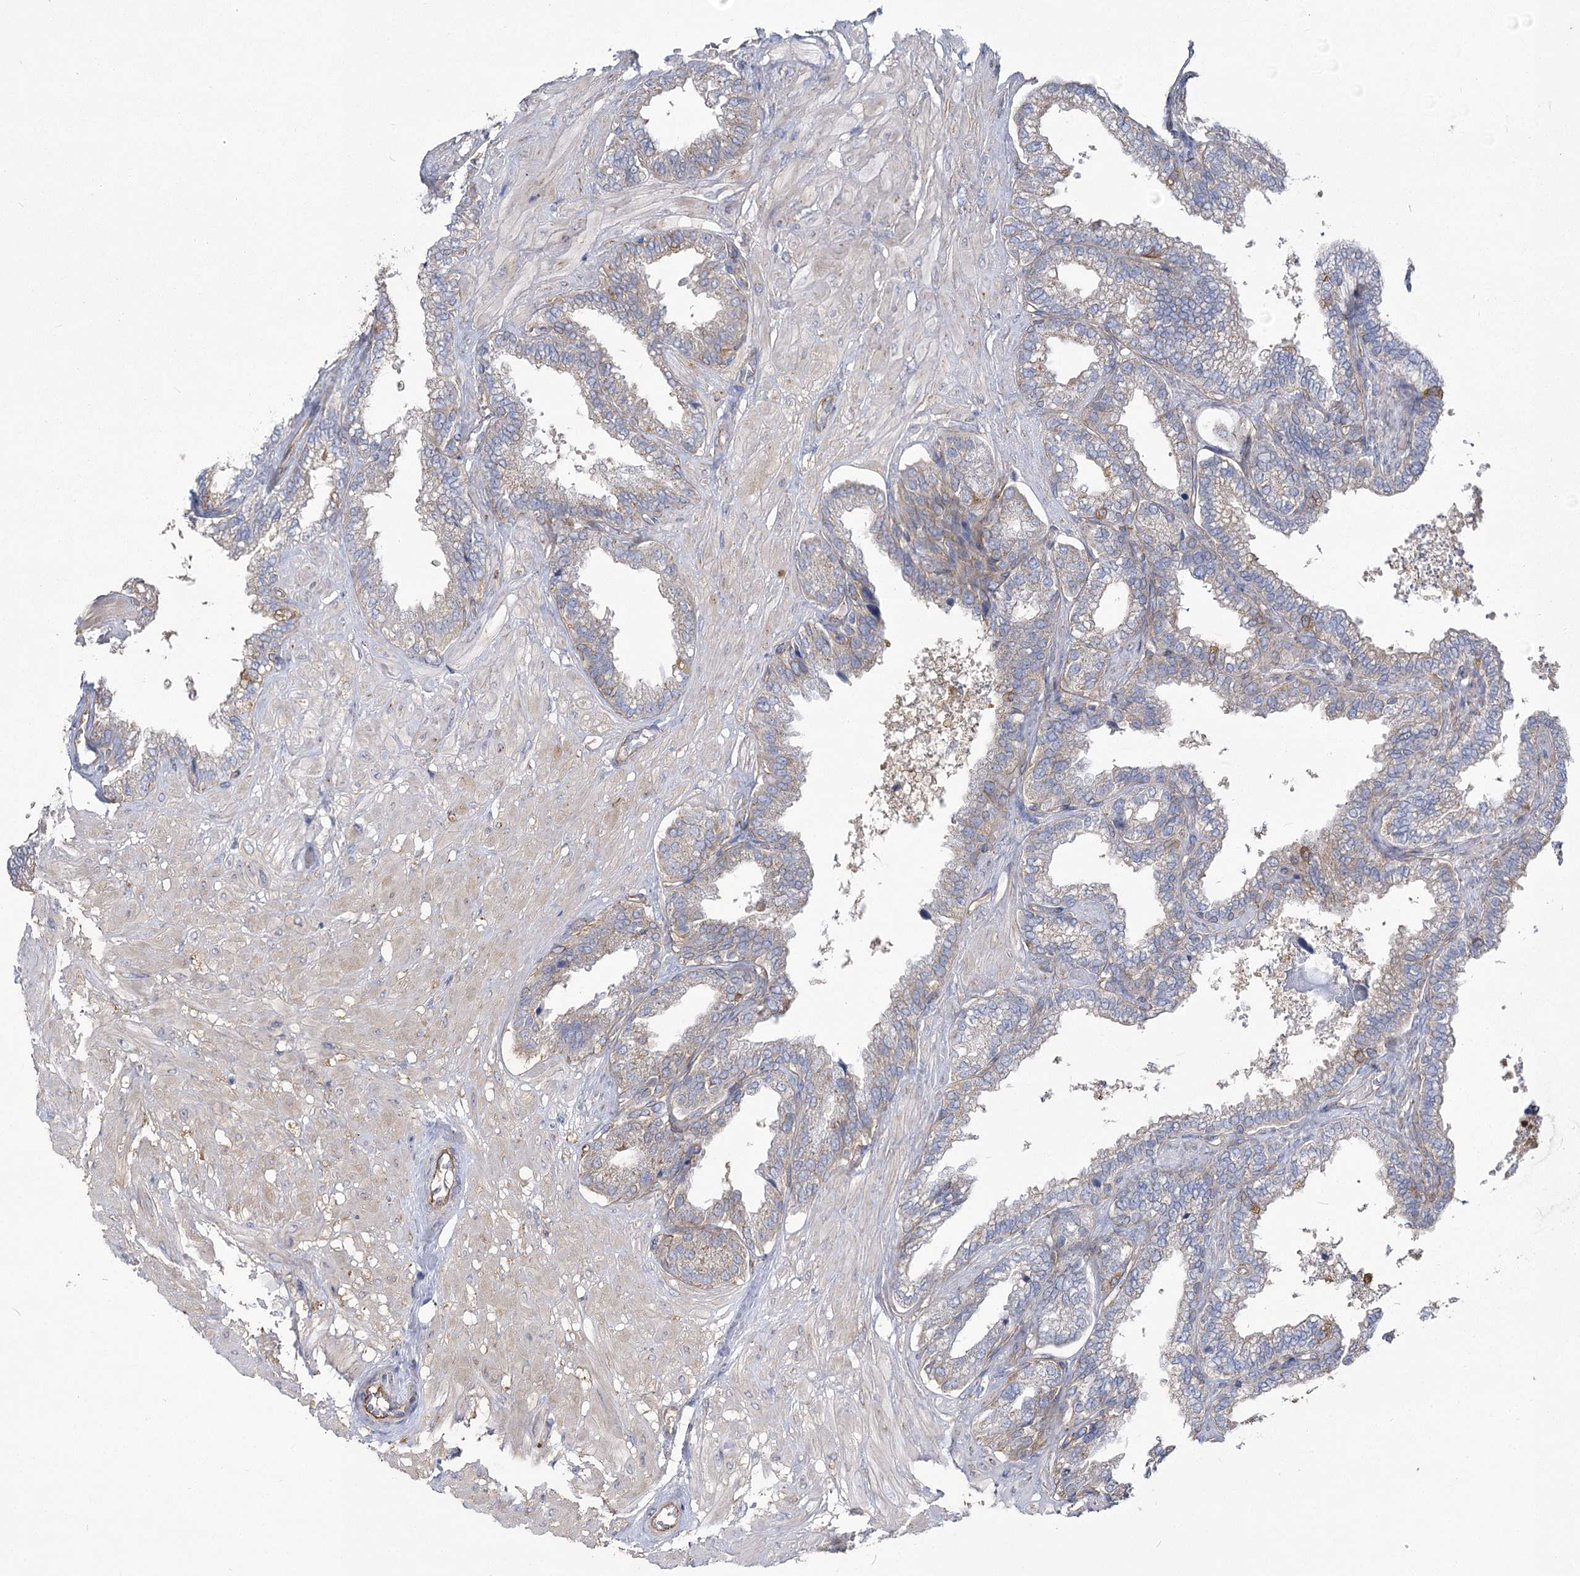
{"staining": {"intensity": "weak", "quantity": "25%-75%", "location": "cytoplasmic/membranous"}, "tissue": "seminal vesicle", "cell_type": "Glandular cells", "image_type": "normal", "snomed": [{"axis": "morphology", "description": "Normal tissue, NOS"}, {"axis": "topography", "description": "Seminal veicle"}], "caption": "Protein staining by immunohistochemistry (IHC) displays weak cytoplasmic/membranous expression in about 25%-75% of glandular cells in normal seminal vesicle. The protein is stained brown, and the nuclei are stained in blue (DAB IHC with brightfield microscopy, high magnification).", "gene": "RMDN2", "patient": {"sex": "male", "age": 46}}